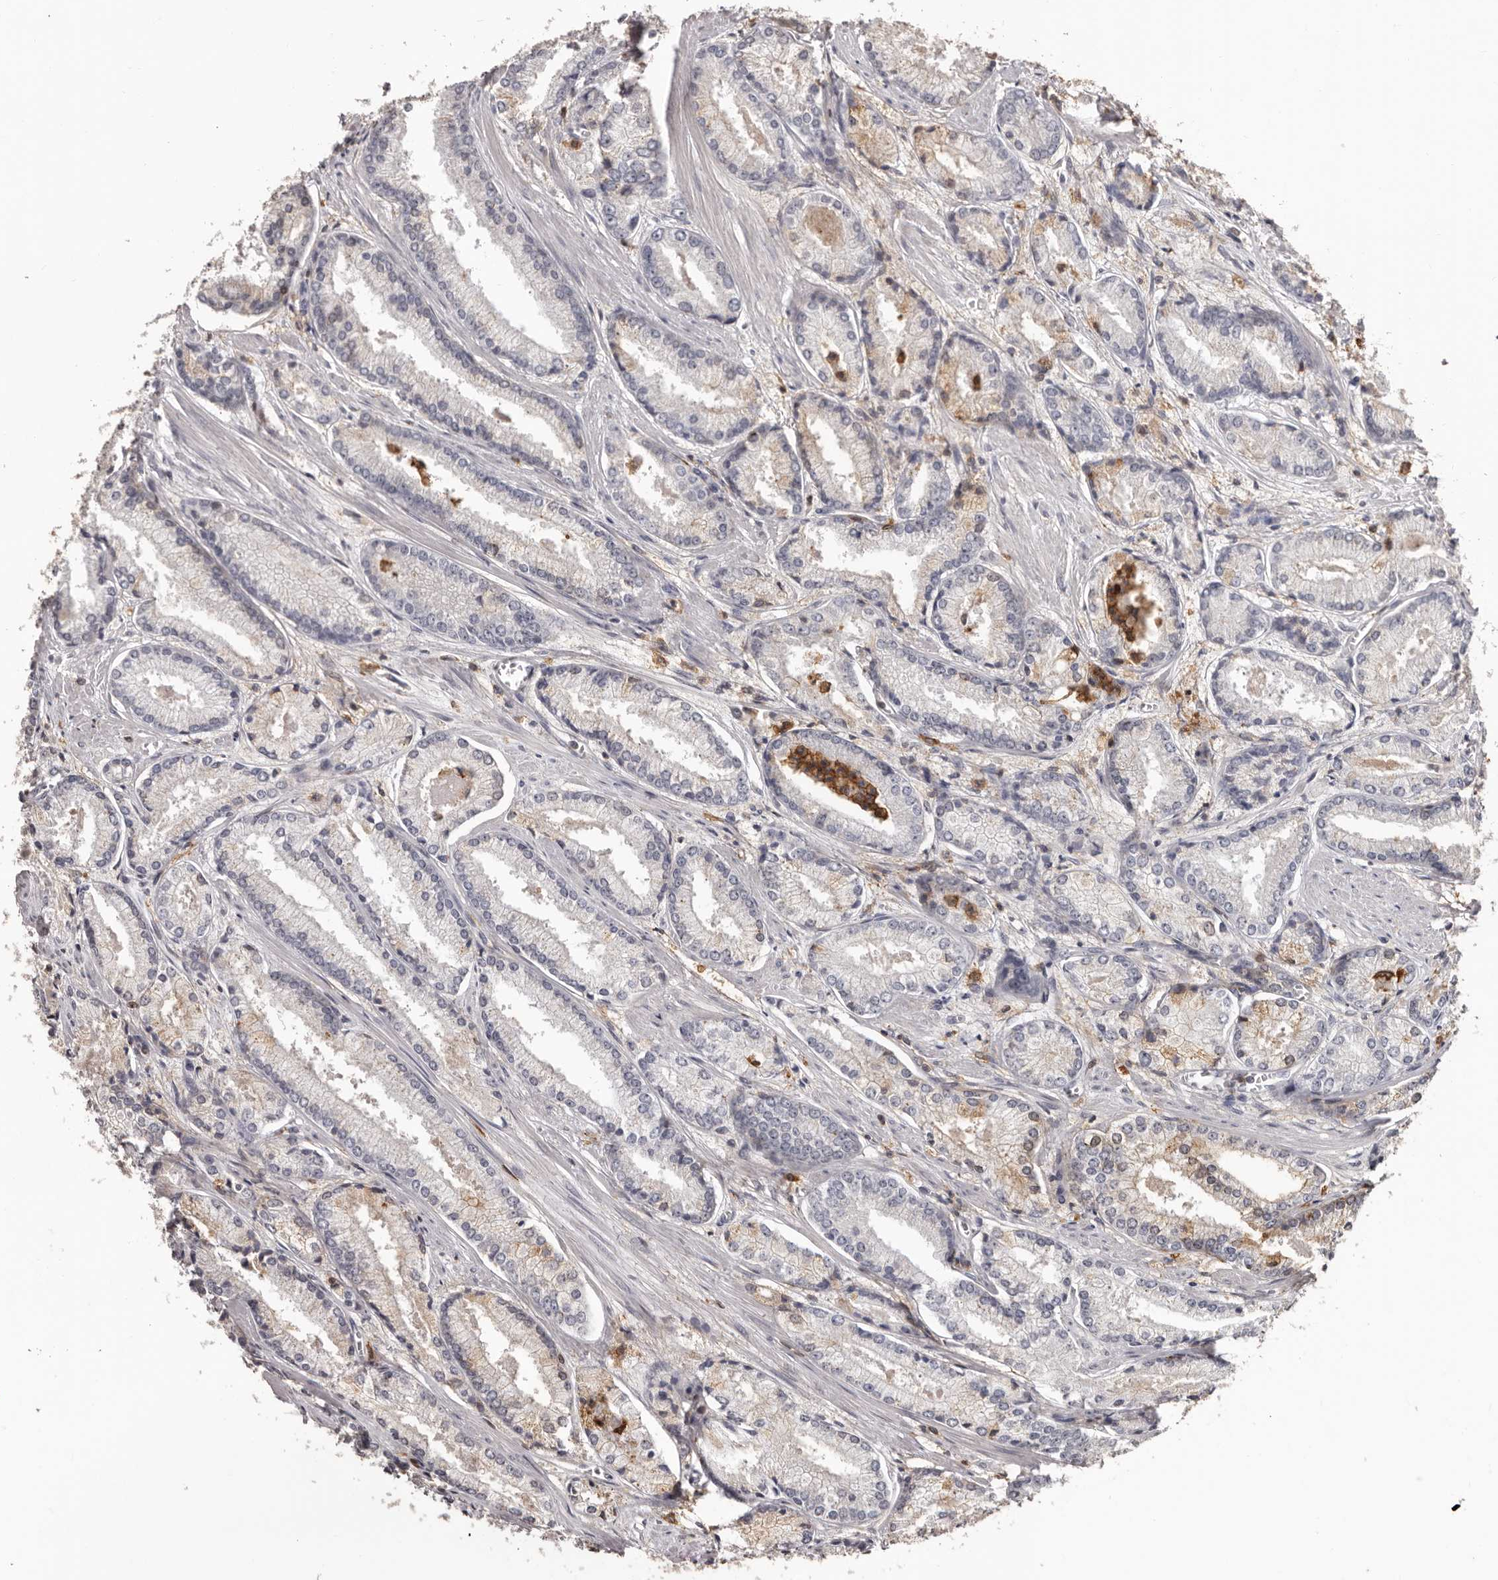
{"staining": {"intensity": "negative", "quantity": "none", "location": "none"}, "tissue": "prostate cancer", "cell_type": "Tumor cells", "image_type": "cancer", "snomed": [{"axis": "morphology", "description": "Adenocarcinoma, Low grade"}, {"axis": "topography", "description": "Prostate"}], "caption": "A high-resolution histopathology image shows immunohistochemistry staining of prostate cancer (low-grade adenocarcinoma), which reveals no significant positivity in tumor cells. (Brightfield microscopy of DAB (3,3'-diaminobenzidine) IHC at high magnification).", "gene": "PRR12", "patient": {"sex": "male", "age": 54}}